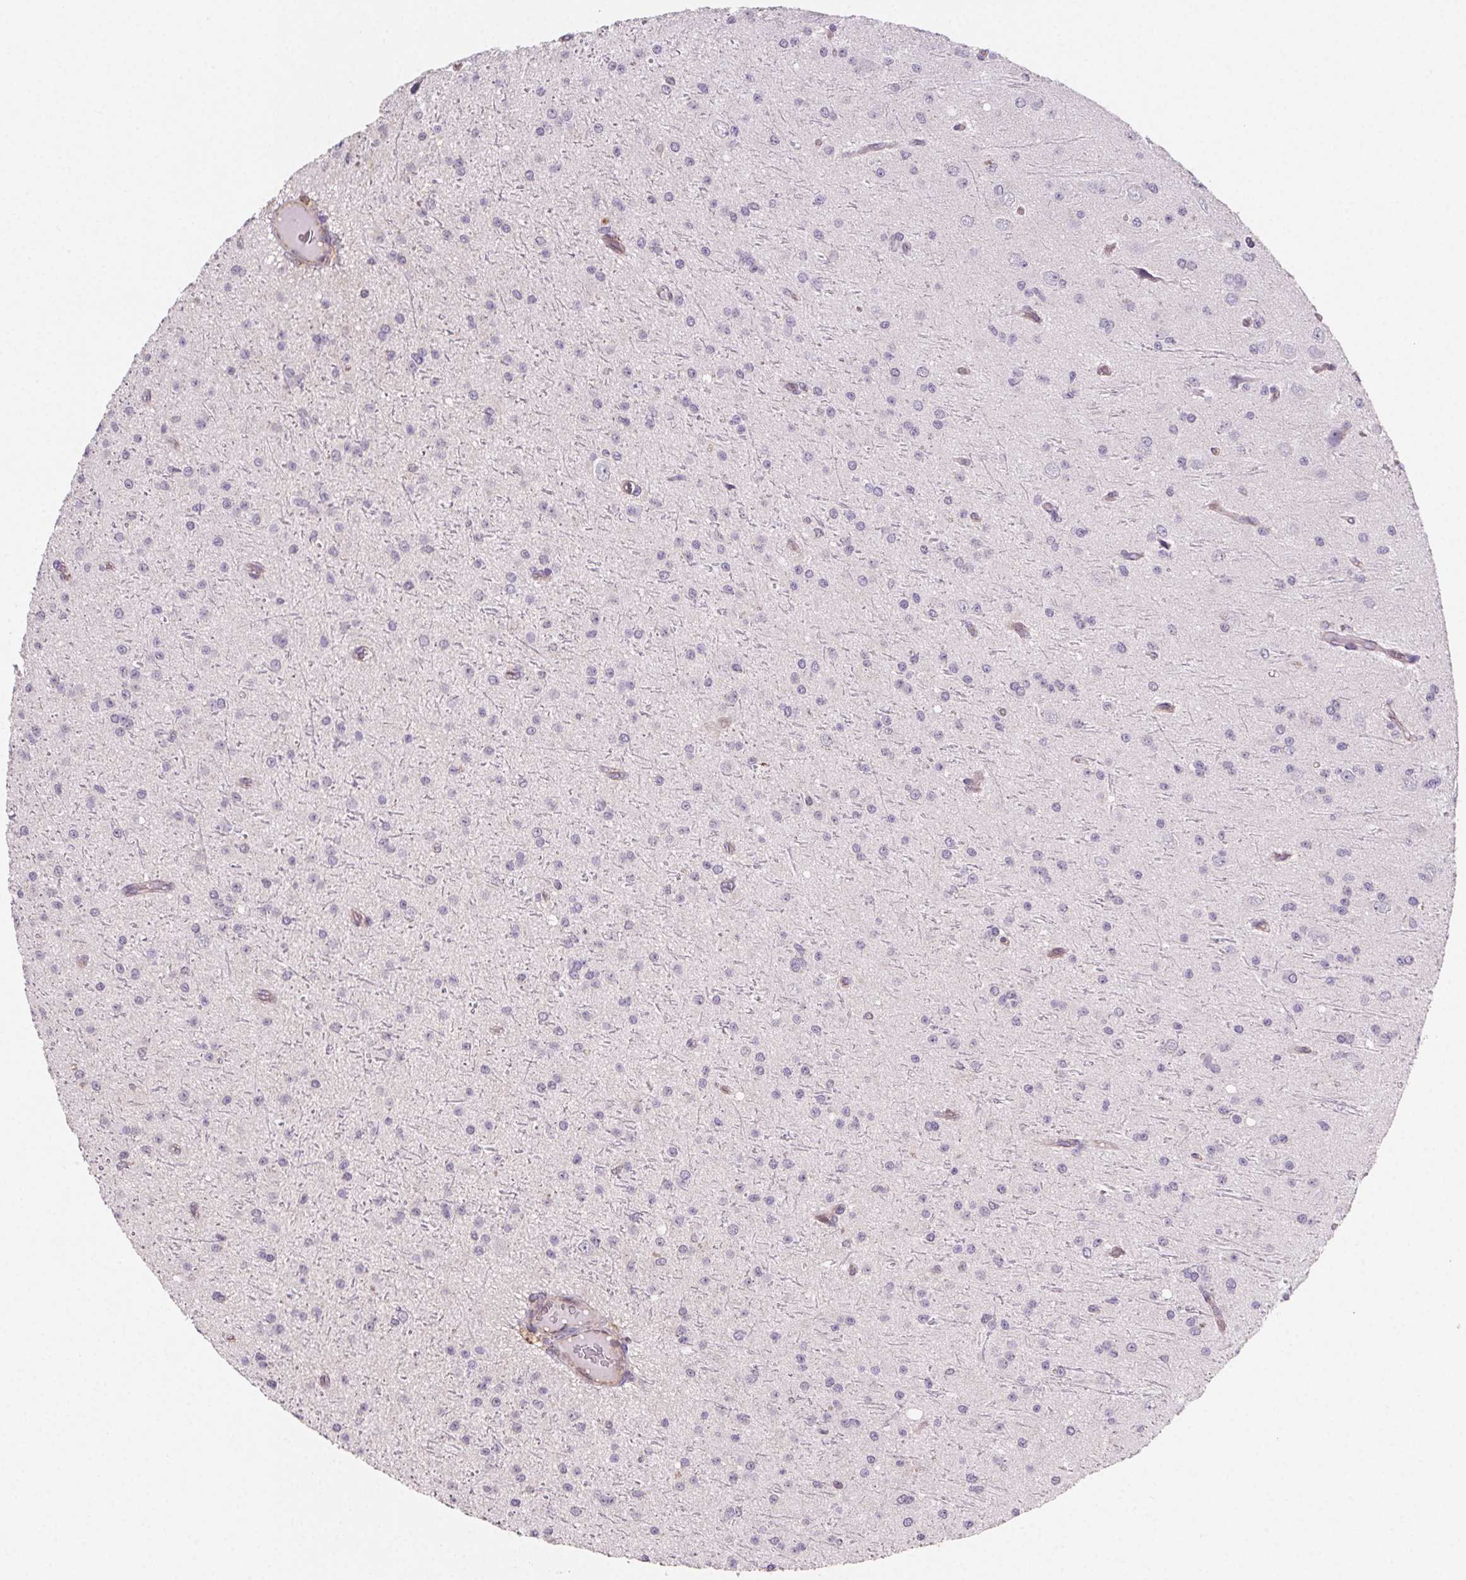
{"staining": {"intensity": "negative", "quantity": "none", "location": "none"}, "tissue": "glioma", "cell_type": "Tumor cells", "image_type": "cancer", "snomed": [{"axis": "morphology", "description": "Glioma, malignant, Low grade"}, {"axis": "topography", "description": "Brain"}], "caption": "Immunohistochemistry (IHC) of human low-grade glioma (malignant) displays no staining in tumor cells. (DAB immunohistochemistry (IHC) visualized using brightfield microscopy, high magnification).", "gene": "GBP1", "patient": {"sex": "male", "age": 27}}